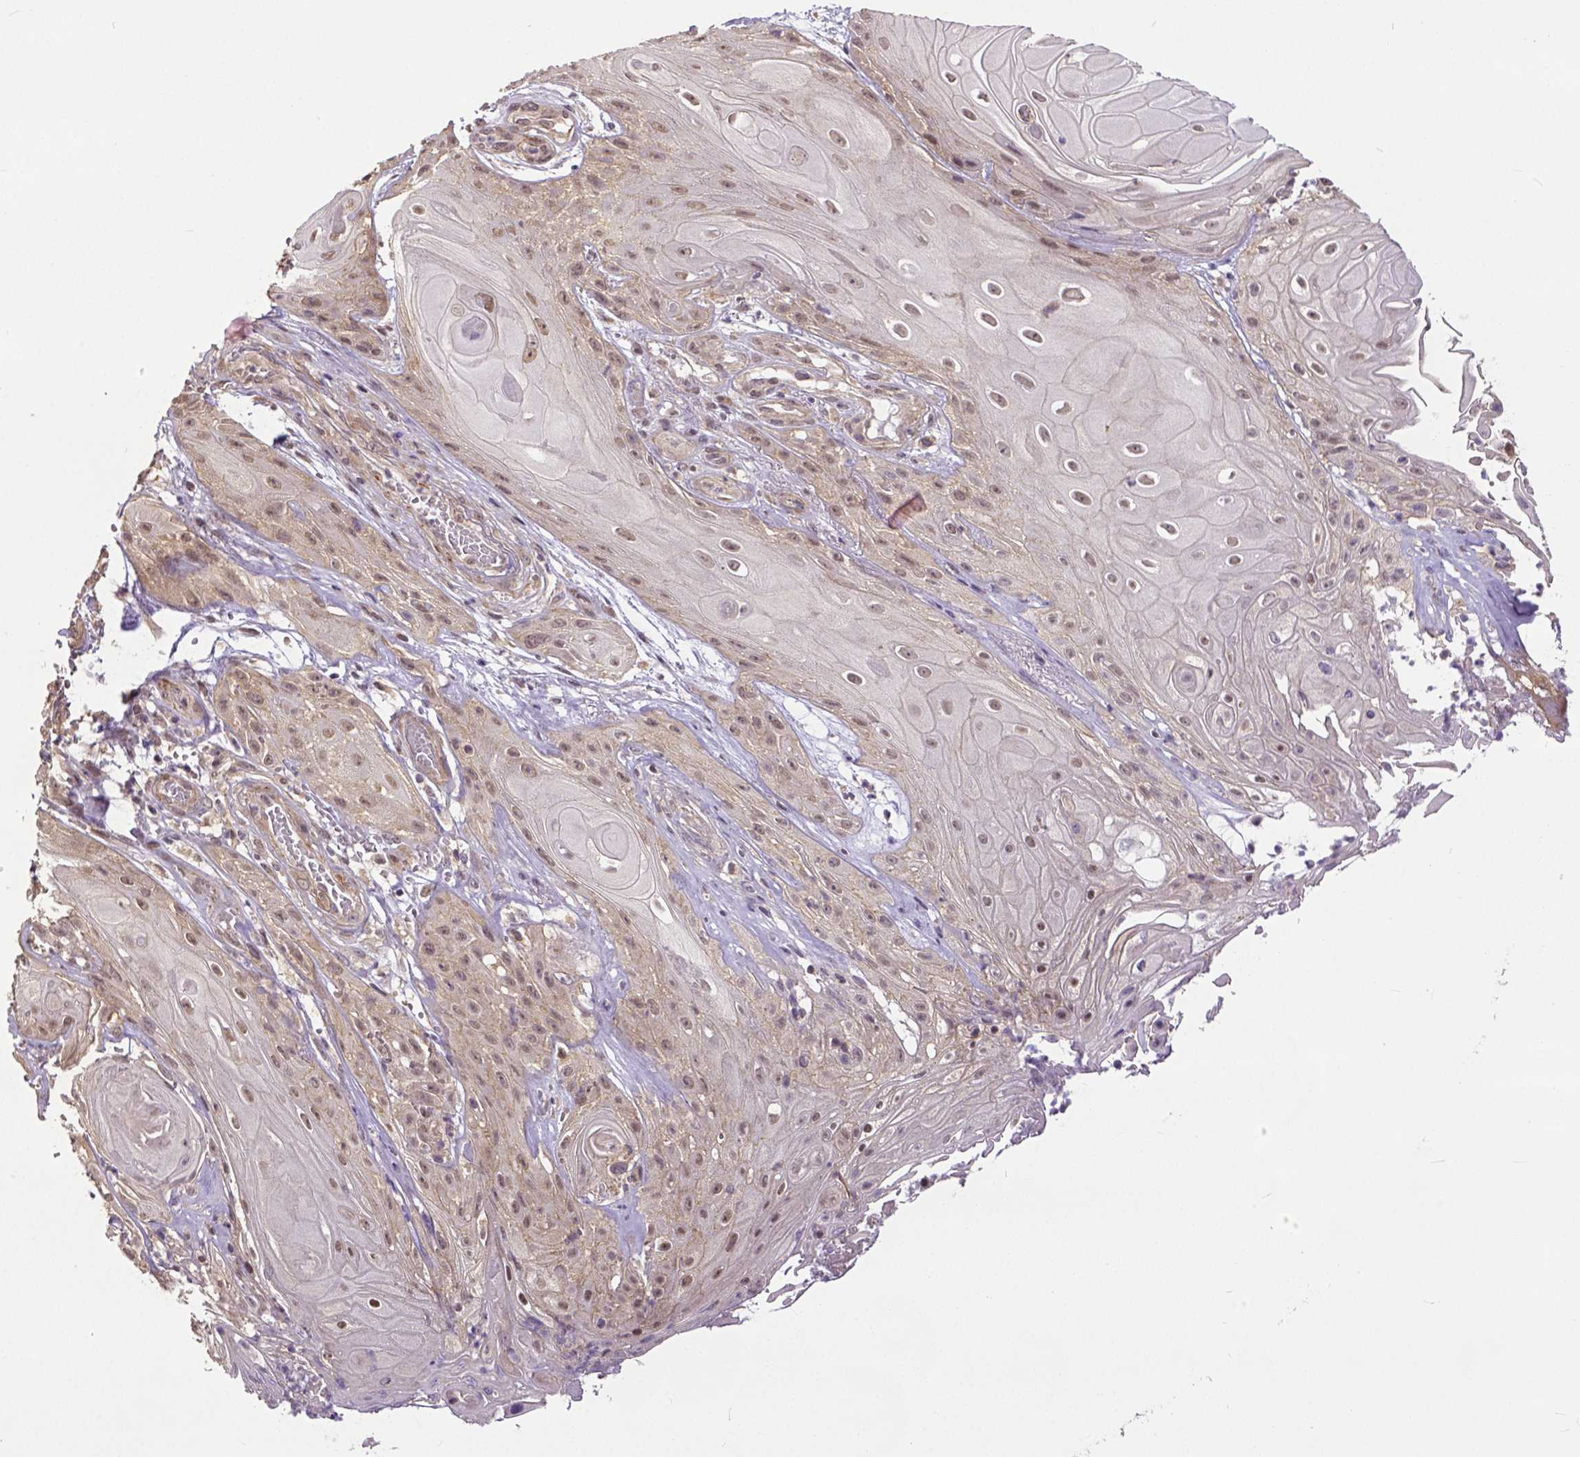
{"staining": {"intensity": "weak", "quantity": ">75%", "location": "nuclear"}, "tissue": "skin cancer", "cell_type": "Tumor cells", "image_type": "cancer", "snomed": [{"axis": "morphology", "description": "Squamous cell carcinoma, NOS"}, {"axis": "topography", "description": "Skin"}], "caption": "Protein expression analysis of human skin cancer reveals weak nuclear staining in about >75% of tumor cells.", "gene": "DICER1", "patient": {"sex": "male", "age": 62}}